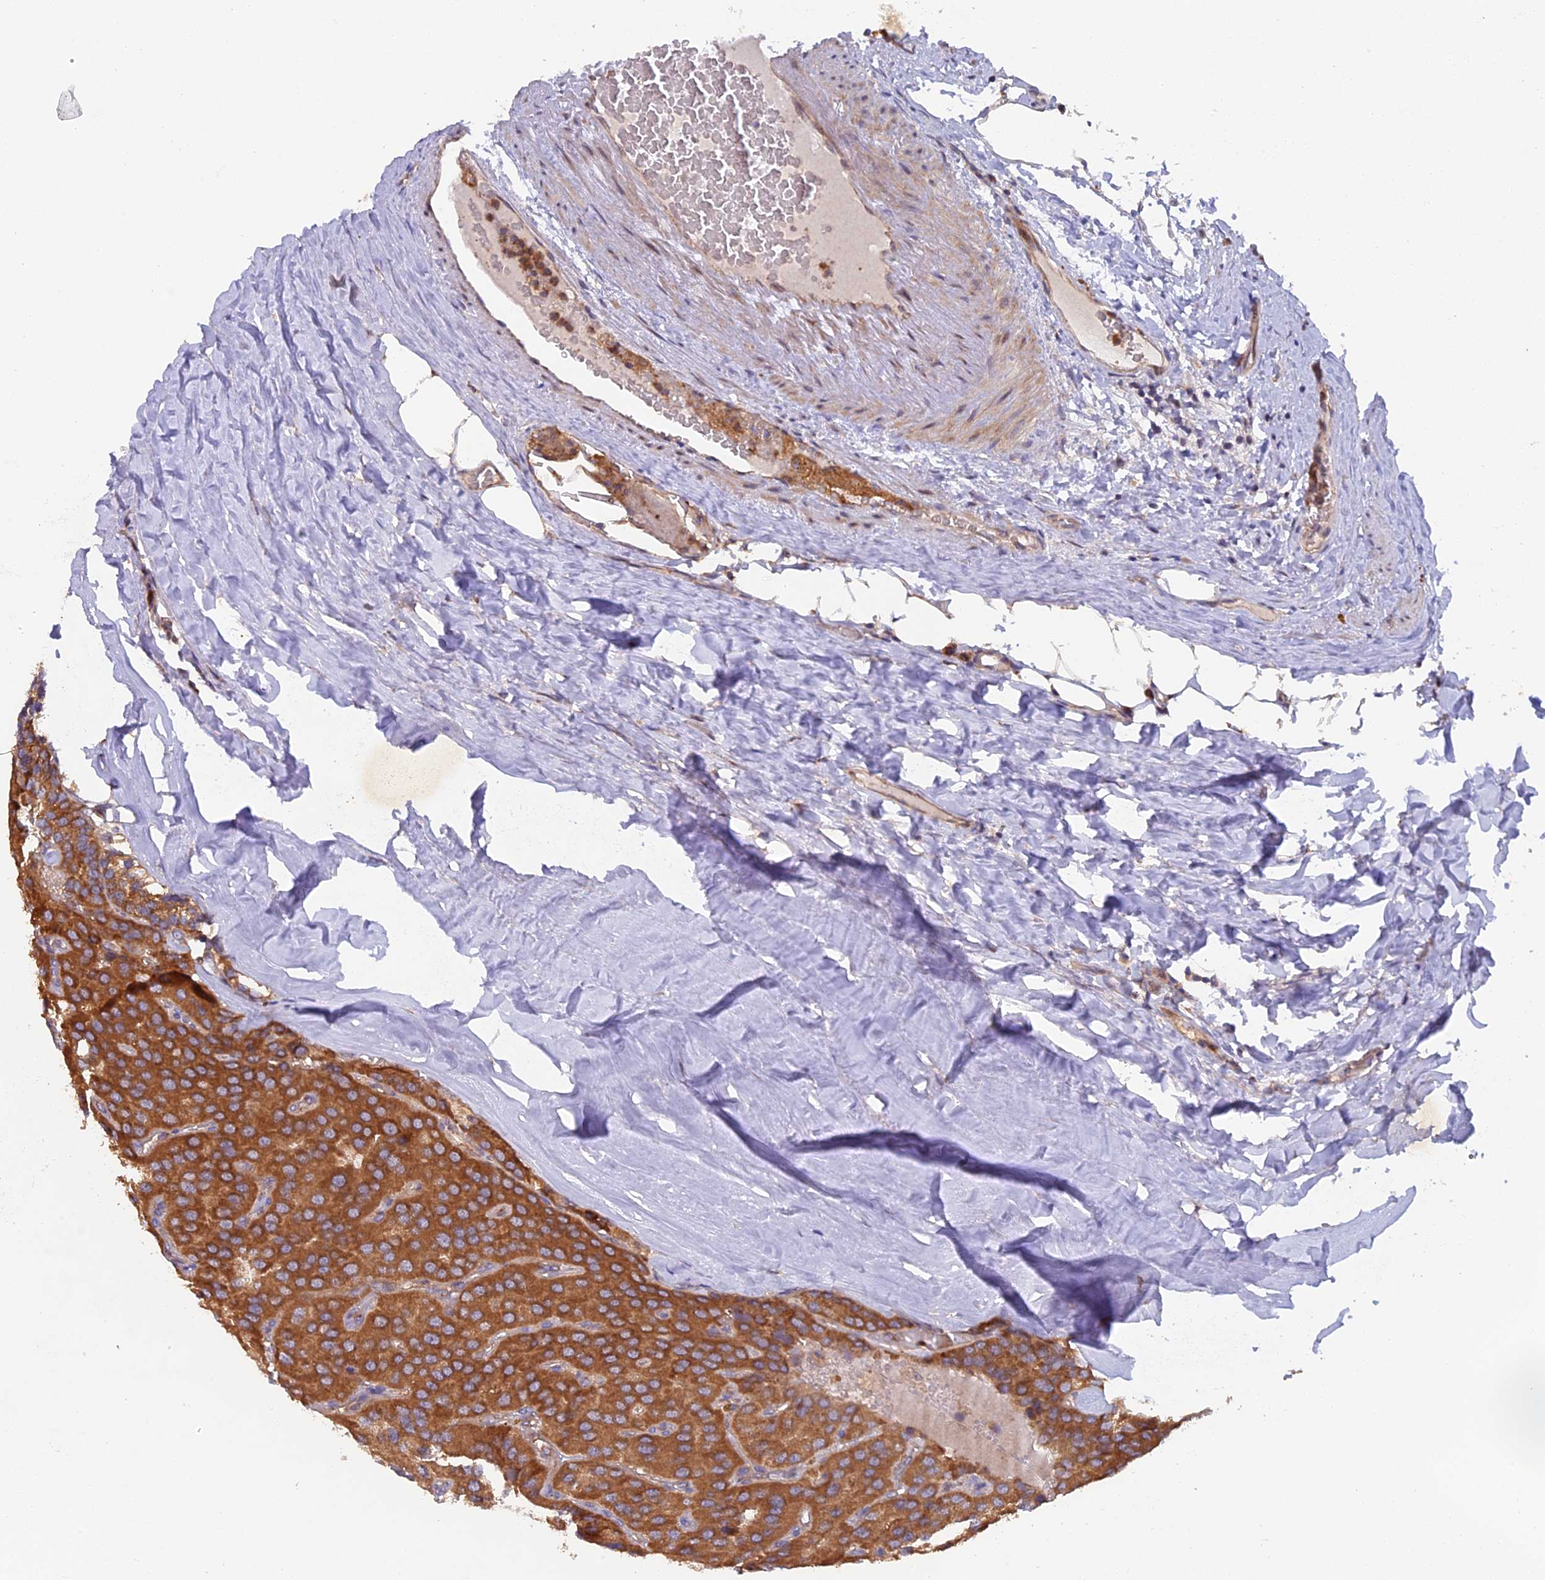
{"staining": {"intensity": "strong", "quantity": ">75%", "location": "cytoplasmic/membranous"}, "tissue": "parathyroid gland", "cell_type": "Glandular cells", "image_type": "normal", "snomed": [{"axis": "morphology", "description": "Normal tissue, NOS"}, {"axis": "morphology", "description": "Adenoma, NOS"}, {"axis": "topography", "description": "Parathyroid gland"}], "caption": "Immunohistochemistry (IHC) photomicrograph of unremarkable parathyroid gland stained for a protein (brown), which exhibits high levels of strong cytoplasmic/membranous positivity in about >75% of glandular cells.", "gene": "FERMT1", "patient": {"sex": "female", "age": 86}}